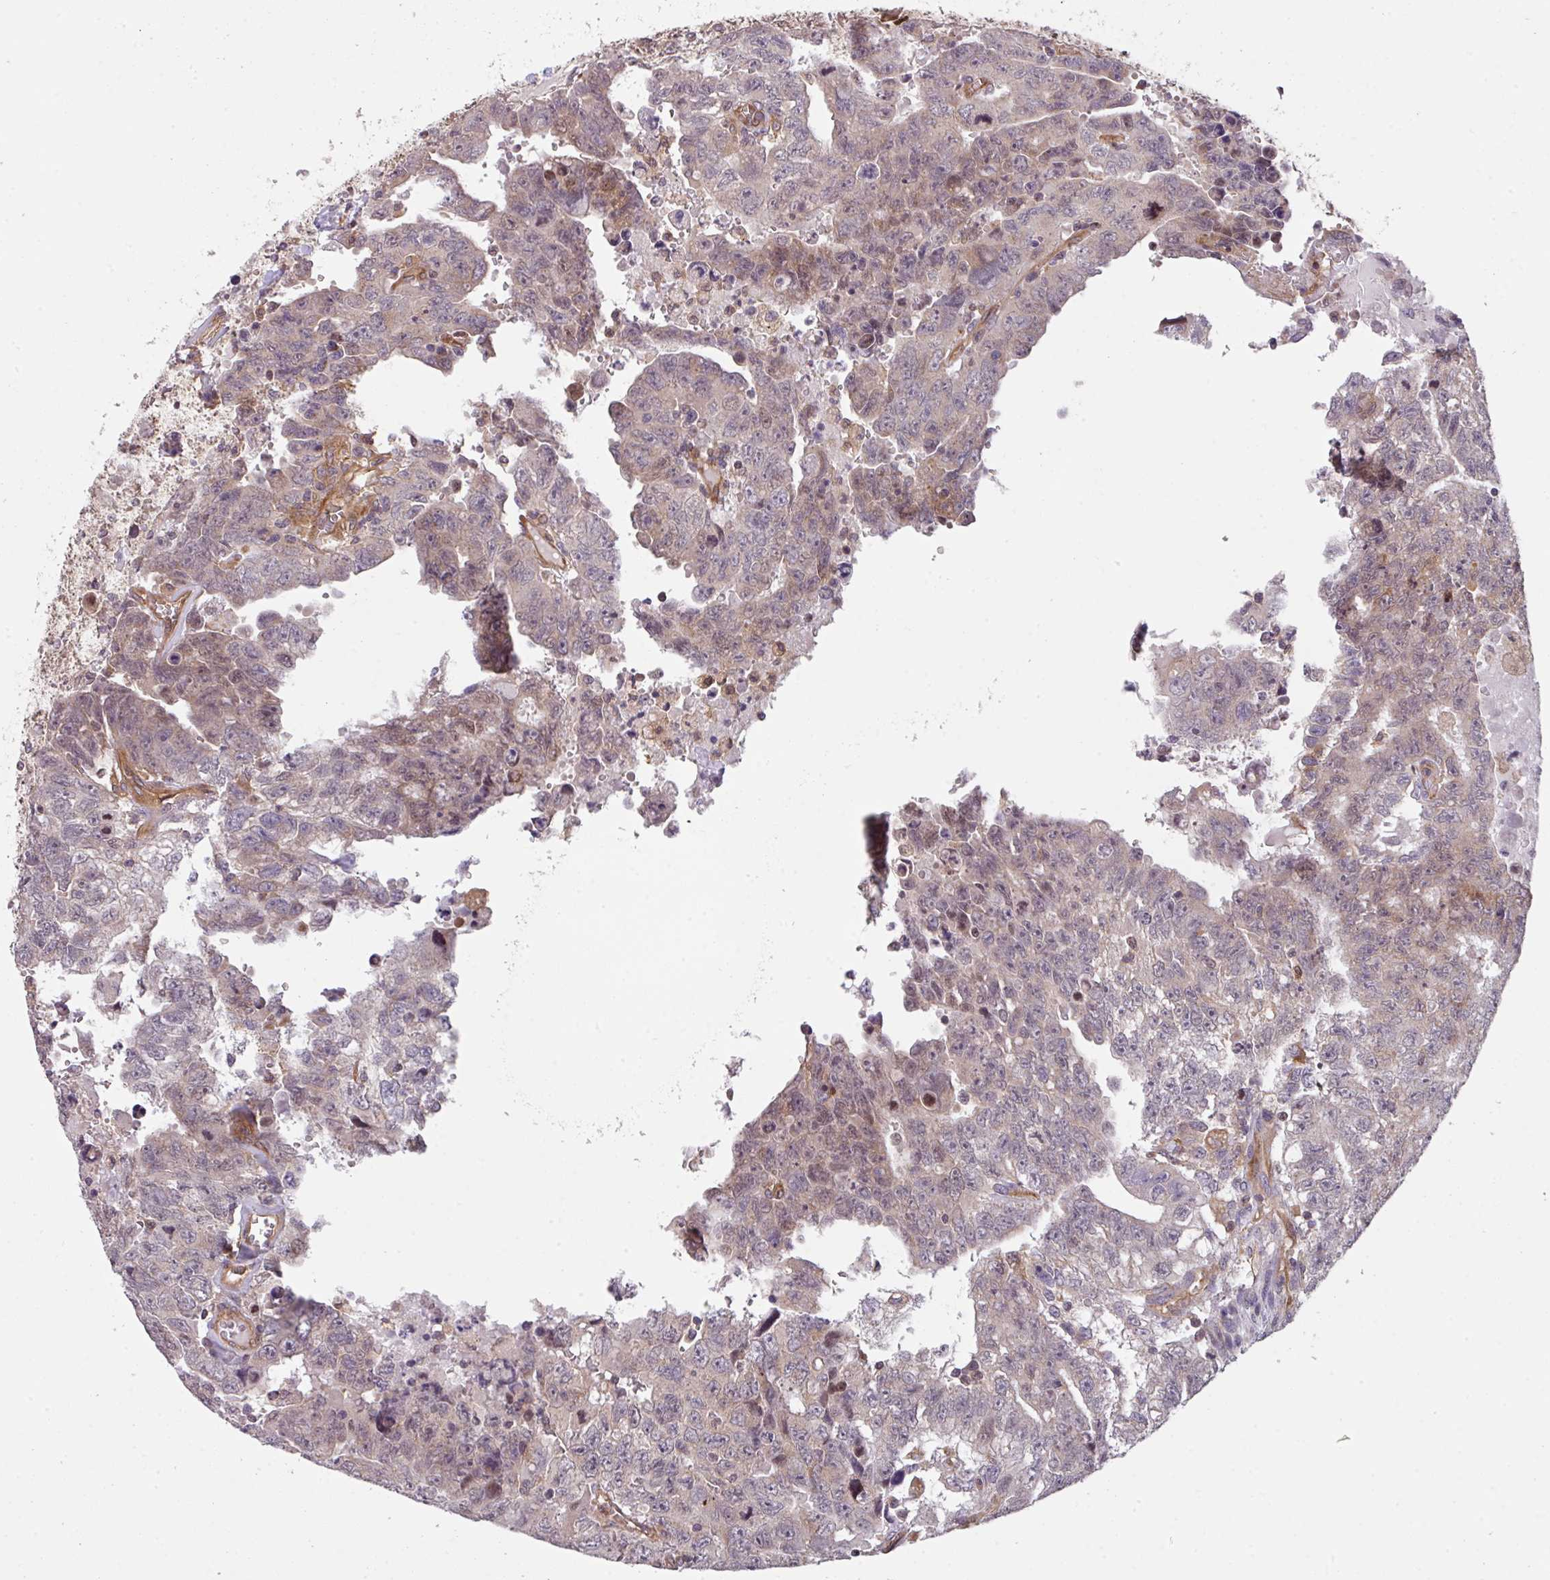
{"staining": {"intensity": "weak", "quantity": "25%-75%", "location": "cytoplasmic/membranous"}, "tissue": "testis cancer", "cell_type": "Tumor cells", "image_type": "cancer", "snomed": [{"axis": "morphology", "description": "Carcinoma, Embryonal, NOS"}, {"axis": "topography", "description": "Testis"}], "caption": "Protein staining of embryonal carcinoma (testis) tissue reveals weak cytoplasmic/membranous expression in about 25%-75% of tumor cells.", "gene": "CYFIP2", "patient": {"sex": "male", "age": 24}}